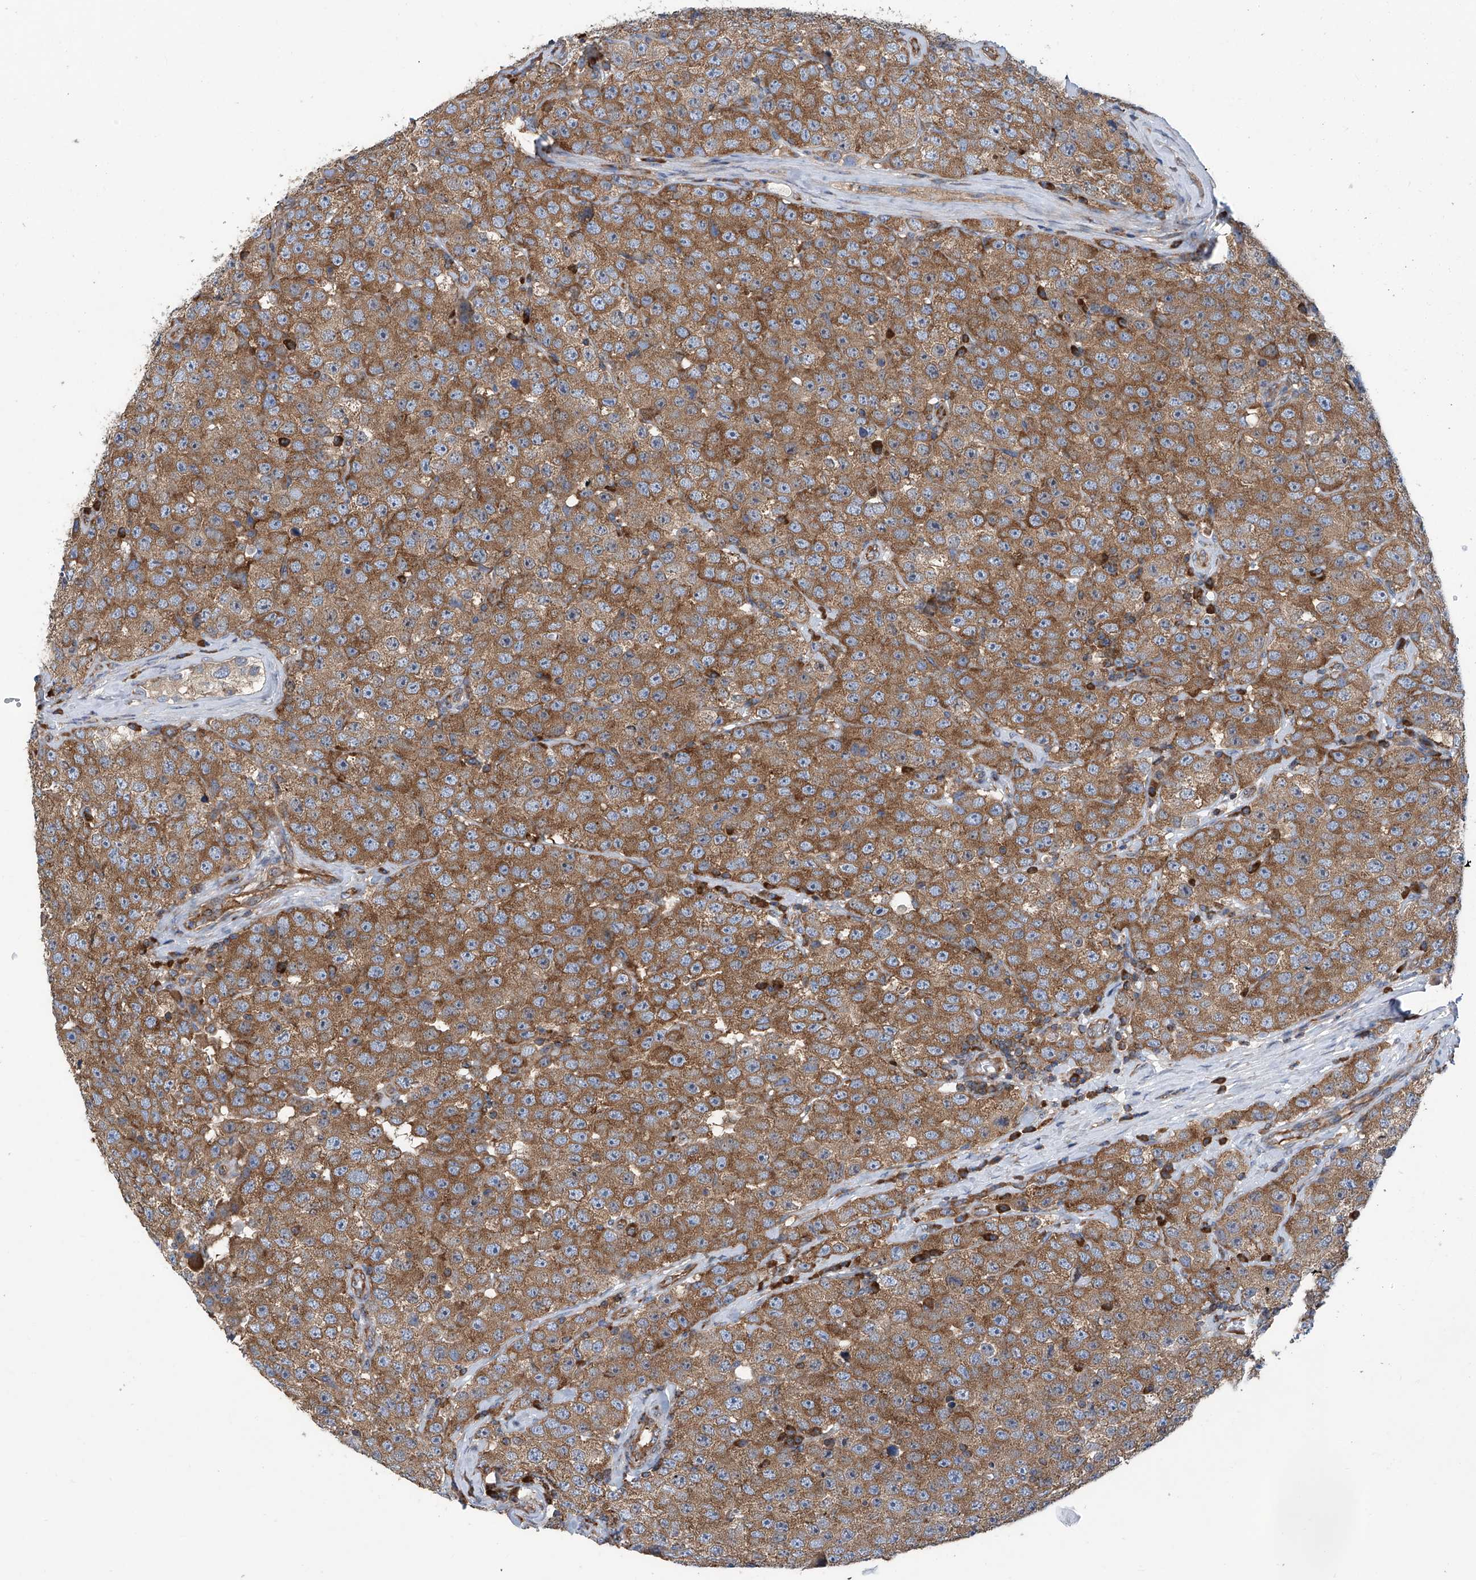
{"staining": {"intensity": "moderate", "quantity": ">75%", "location": "cytoplasmic/membranous"}, "tissue": "testis cancer", "cell_type": "Tumor cells", "image_type": "cancer", "snomed": [{"axis": "morphology", "description": "Seminoma, NOS"}, {"axis": "topography", "description": "Testis"}], "caption": "Human seminoma (testis) stained with a protein marker reveals moderate staining in tumor cells.", "gene": "SENP2", "patient": {"sex": "male", "age": 28}}